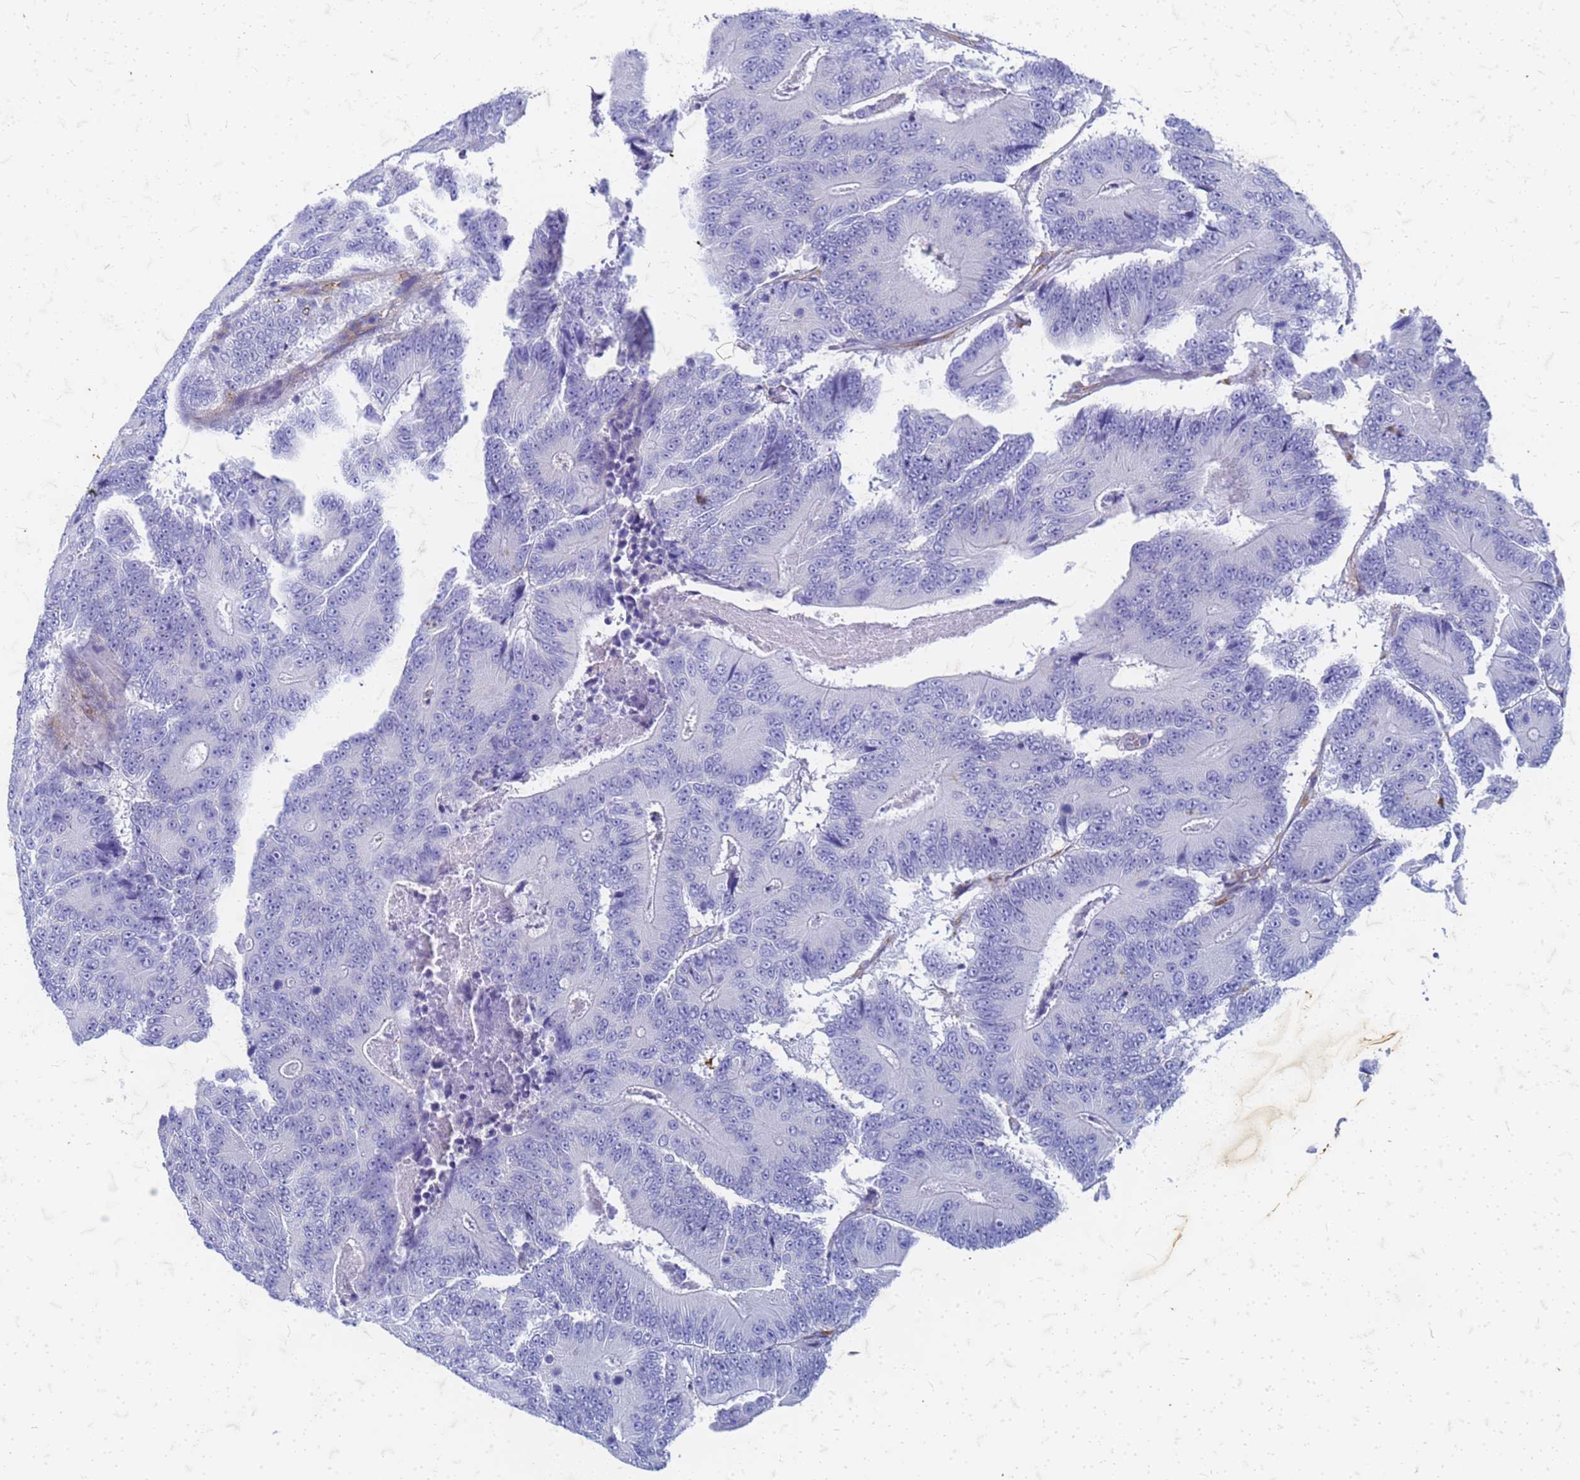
{"staining": {"intensity": "negative", "quantity": "none", "location": "none"}, "tissue": "colorectal cancer", "cell_type": "Tumor cells", "image_type": "cancer", "snomed": [{"axis": "morphology", "description": "Adenocarcinoma, NOS"}, {"axis": "topography", "description": "Colon"}], "caption": "Colorectal cancer (adenocarcinoma) was stained to show a protein in brown. There is no significant expression in tumor cells.", "gene": "TRIM64B", "patient": {"sex": "male", "age": 83}}